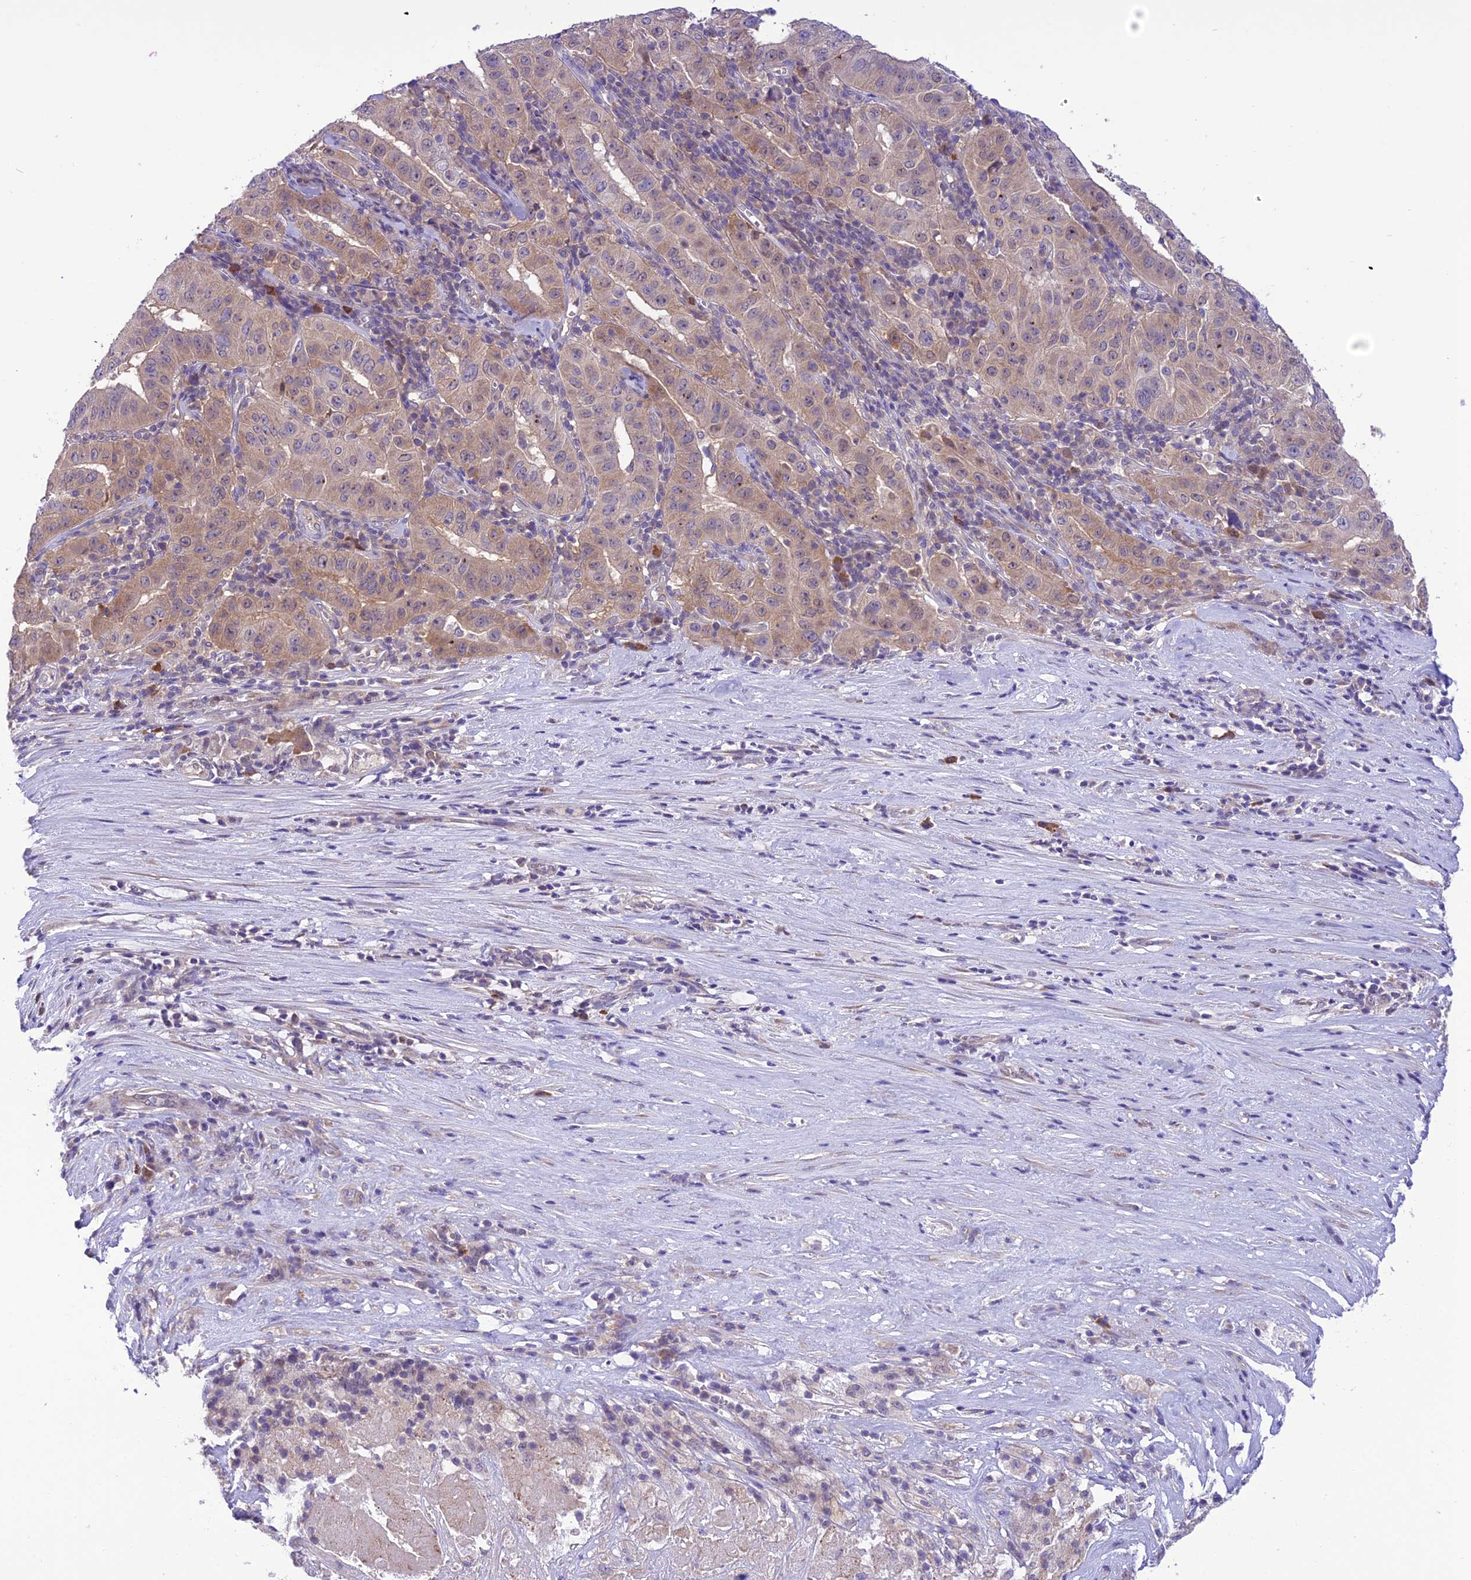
{"staining": {"intensity": "weak", "quantity": "<25%", "location": "cytoplasmic/membranous"}, "tissue": "pancreatic cancer", "cell_type": "Tumor cells", "image_type": "cancer", "snomed": [{"axis": "morphology", "description": "Adenocarcinoma, NOS"}, {"axis": "topography", "description": "Pancreas"}], "caption": "Adenocarcinoma (pancreatic) stained for a protein using immunohistochemistry (IHC) exhibits no staining tumor cells.", "gene": "RNF126", "patient": {"sex": "male", "age": 63}}